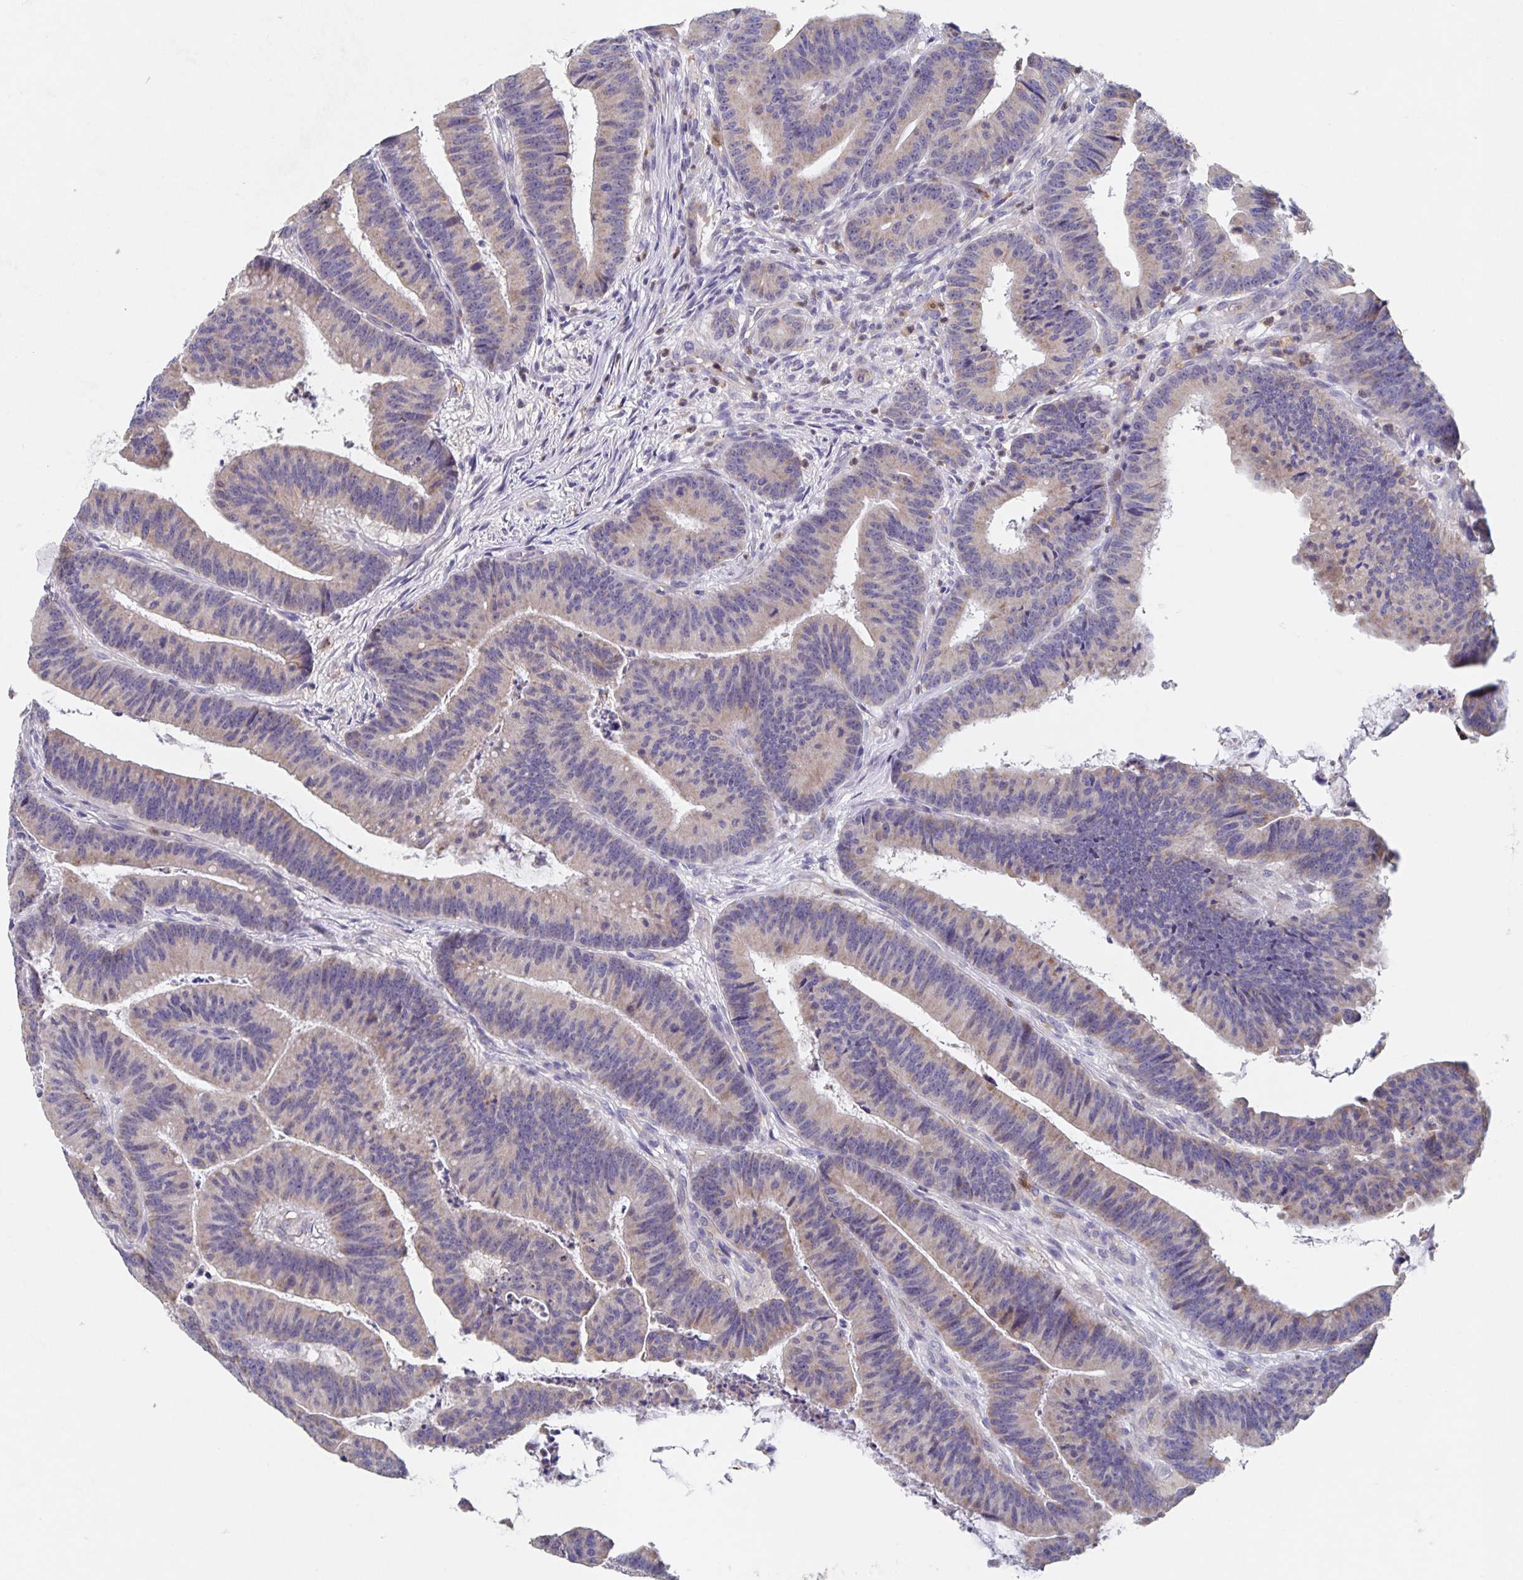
{"staining": {"intensity": "weak", "quantity": "<25%", "location": "cytoplasmic/membranous"}, "tissue": "colorectal cancer", "cell_type": "Tumor cells", "image_type": "cancer", "snomed": [{"axis": "morphology", "description": "Adenocarcinoma, NOS"}, {"axis": "topography", "description": "Colon"}], "caption": "Immunohistochemical staining of human adenocarcinoma (colorectal) displays no significant expression in tumor cells.", "gene": "CDC42BPG", "patient": {"sex": "female", "age": 78}}